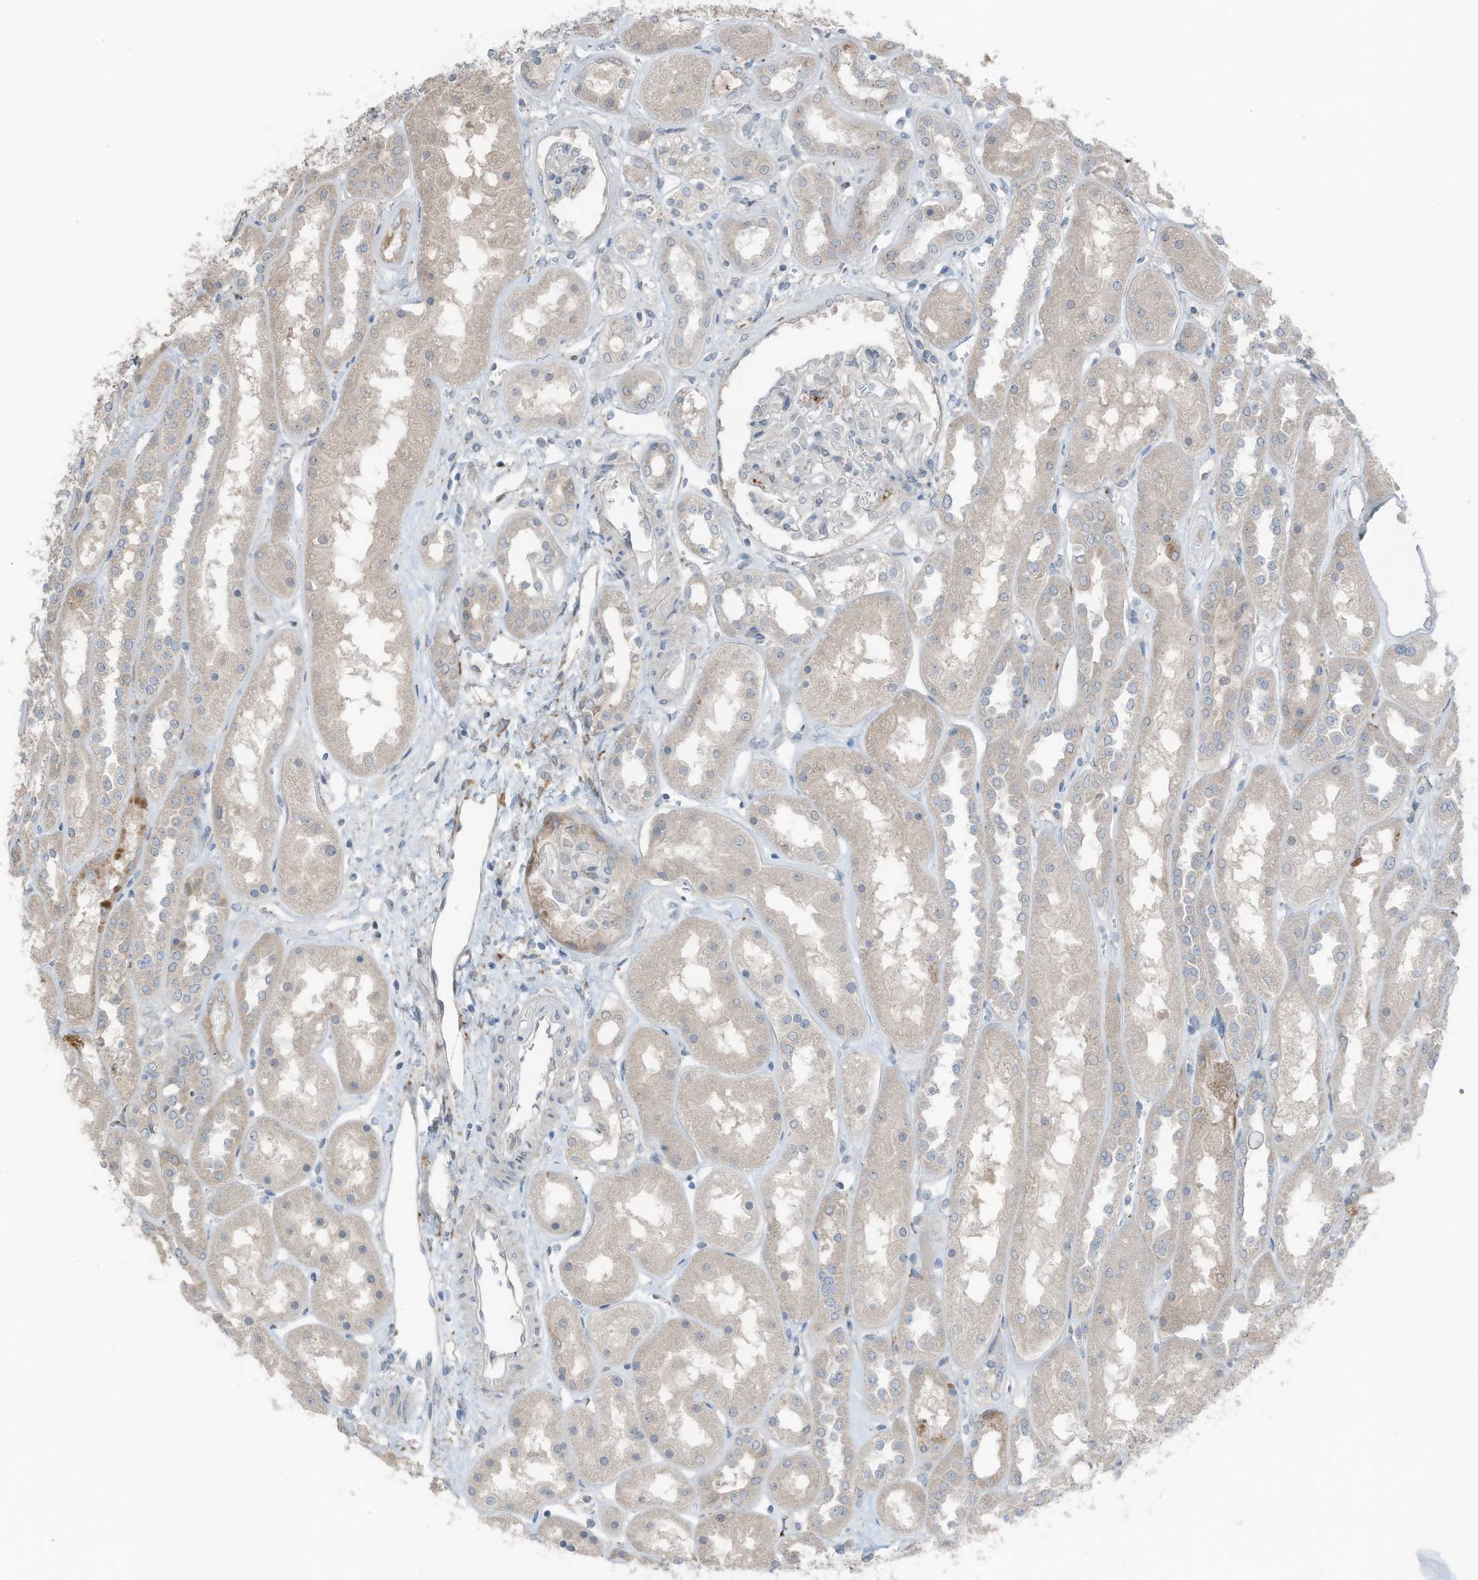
{"staining": {"intensity": "negative", "quantity": "none", "location": "none"}, "tissue": "kidney", "cell_type": "Cells in glomeruli", "image_type": "normal", "snomed": [{"axis": "morphology", "description": "Normal tissue, NOS"}, {"axis": "topography", "description": "Kidney"}], "caption": "The IHC photomicrograph has no significant positivity in cells in glomeruli of kidney. Brightfield microscopy of immunohistochemistry (IHC) stained with DAB (brown) and hematoxylin (blue), captured at high magnification.", "gene": "ARHGEF33", "patient": {"sex": "male", "age": 70}}